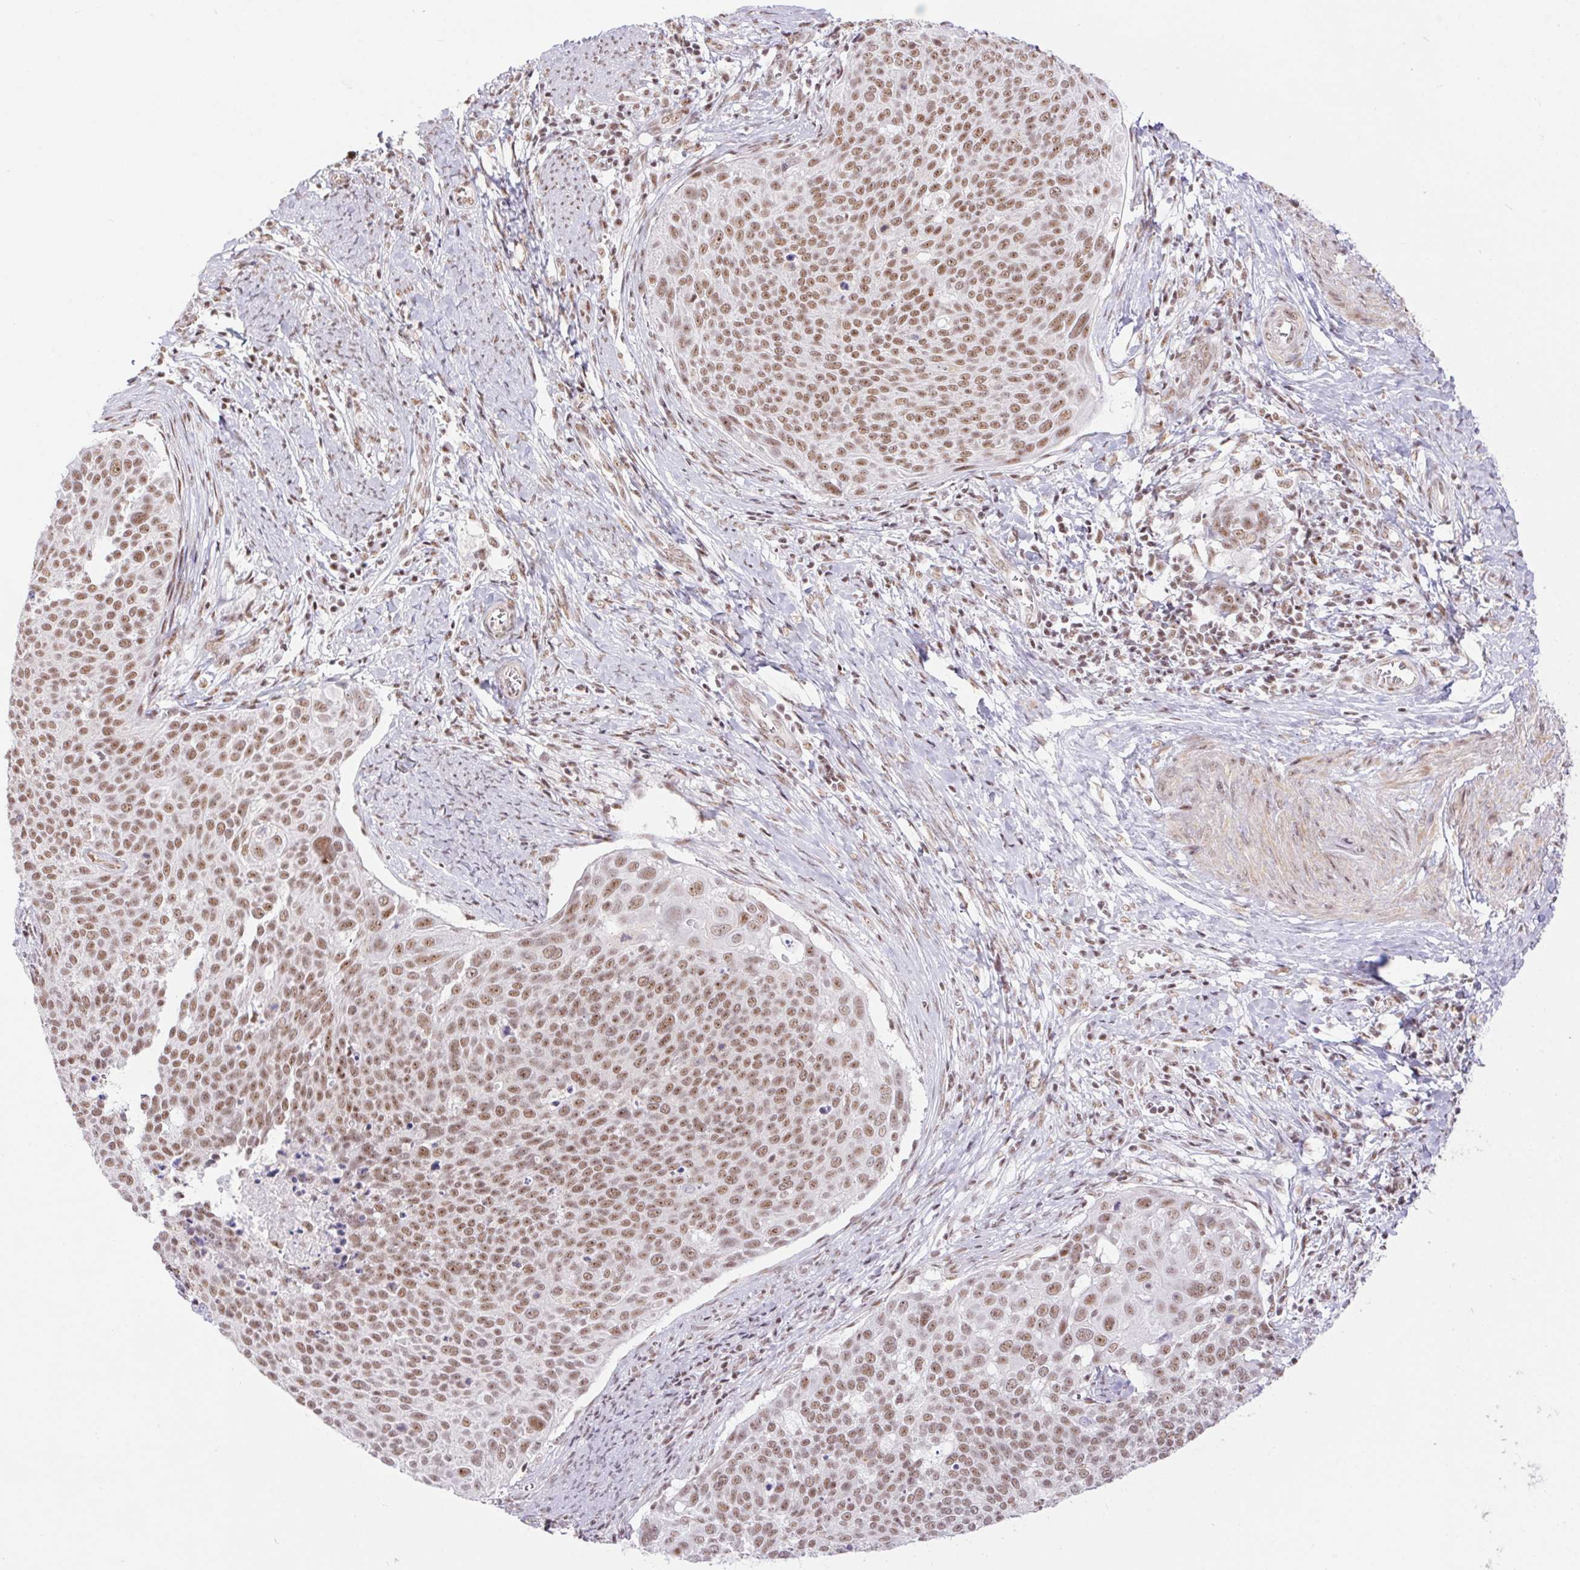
{"staining": {"intensity": "moderate", "quantity": ">75%", "location": "nuclear"}, "tissue": "cervical cancer", "cell_type": "Tumor cells", "image_type": "cancer", "snomed": [{"axis": "morphology", "description": "Squamous cell carcinoma, NOS"}, {"axis": "topography", "description": "Cervix"}], "caption": "A medium amount of moderate nuclear expression is present in approximately >75% of tumor cells in cervical cancer tissue.", "gene": "DDX17", "patient": {"sex": "female", "age": 39}}